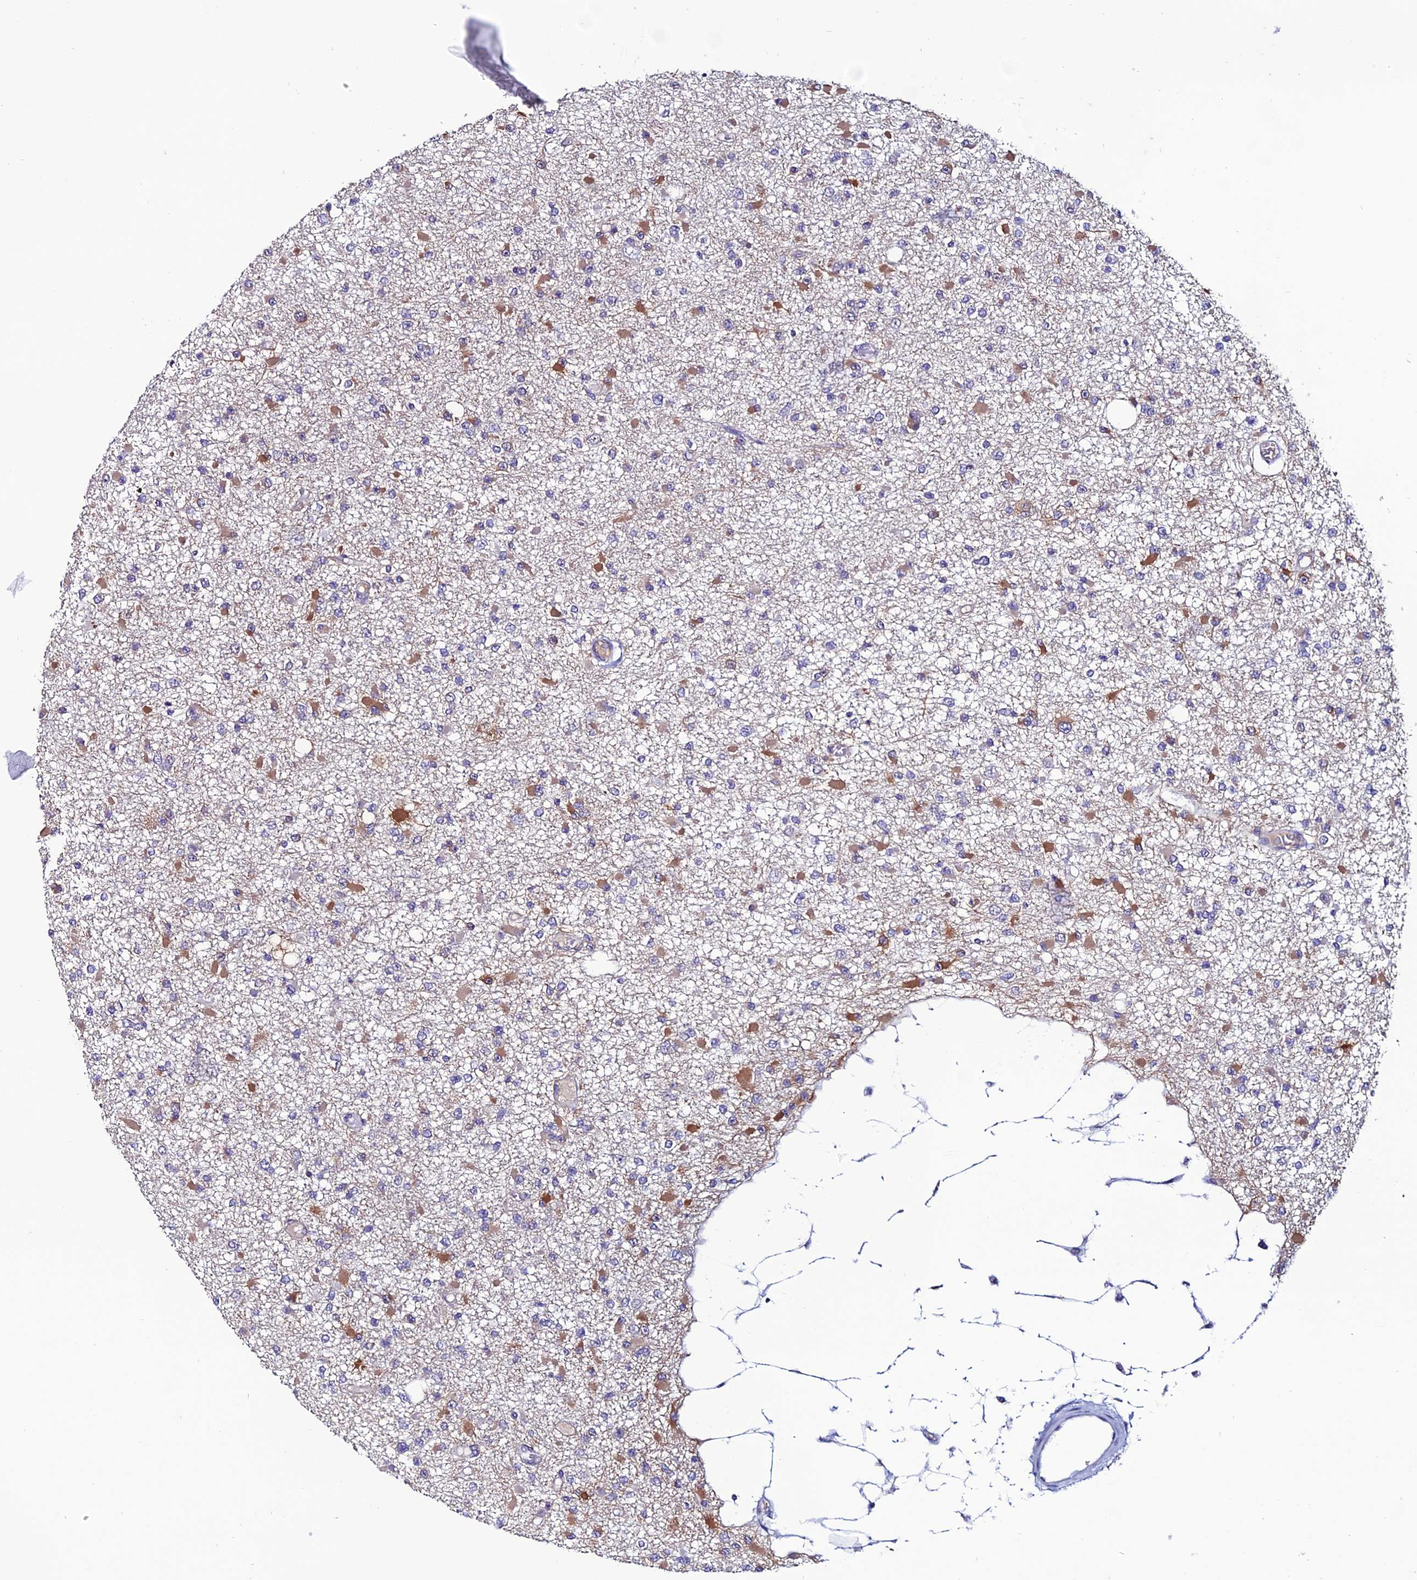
{"staining": {"intensity": "moderate", "quantity": "<25%", "location": "cytoplasmic/membranous"}, "tissue": "glioma", "cell_type": "Tumor cells", "image_type": "cancer", "snomed": [{"axis": "morphology", "description": "Glioma, malignant, Low grade"}, {"axis": "topography", "description": "Brain"}], "caption": "A brown stain labels moderate cytoplasmic/membranous positivity of a protein in human malignant glioma (low-grade) tumor cells.", "gene": "FZD8", "patient": {"sex": "female", "age": 22}}